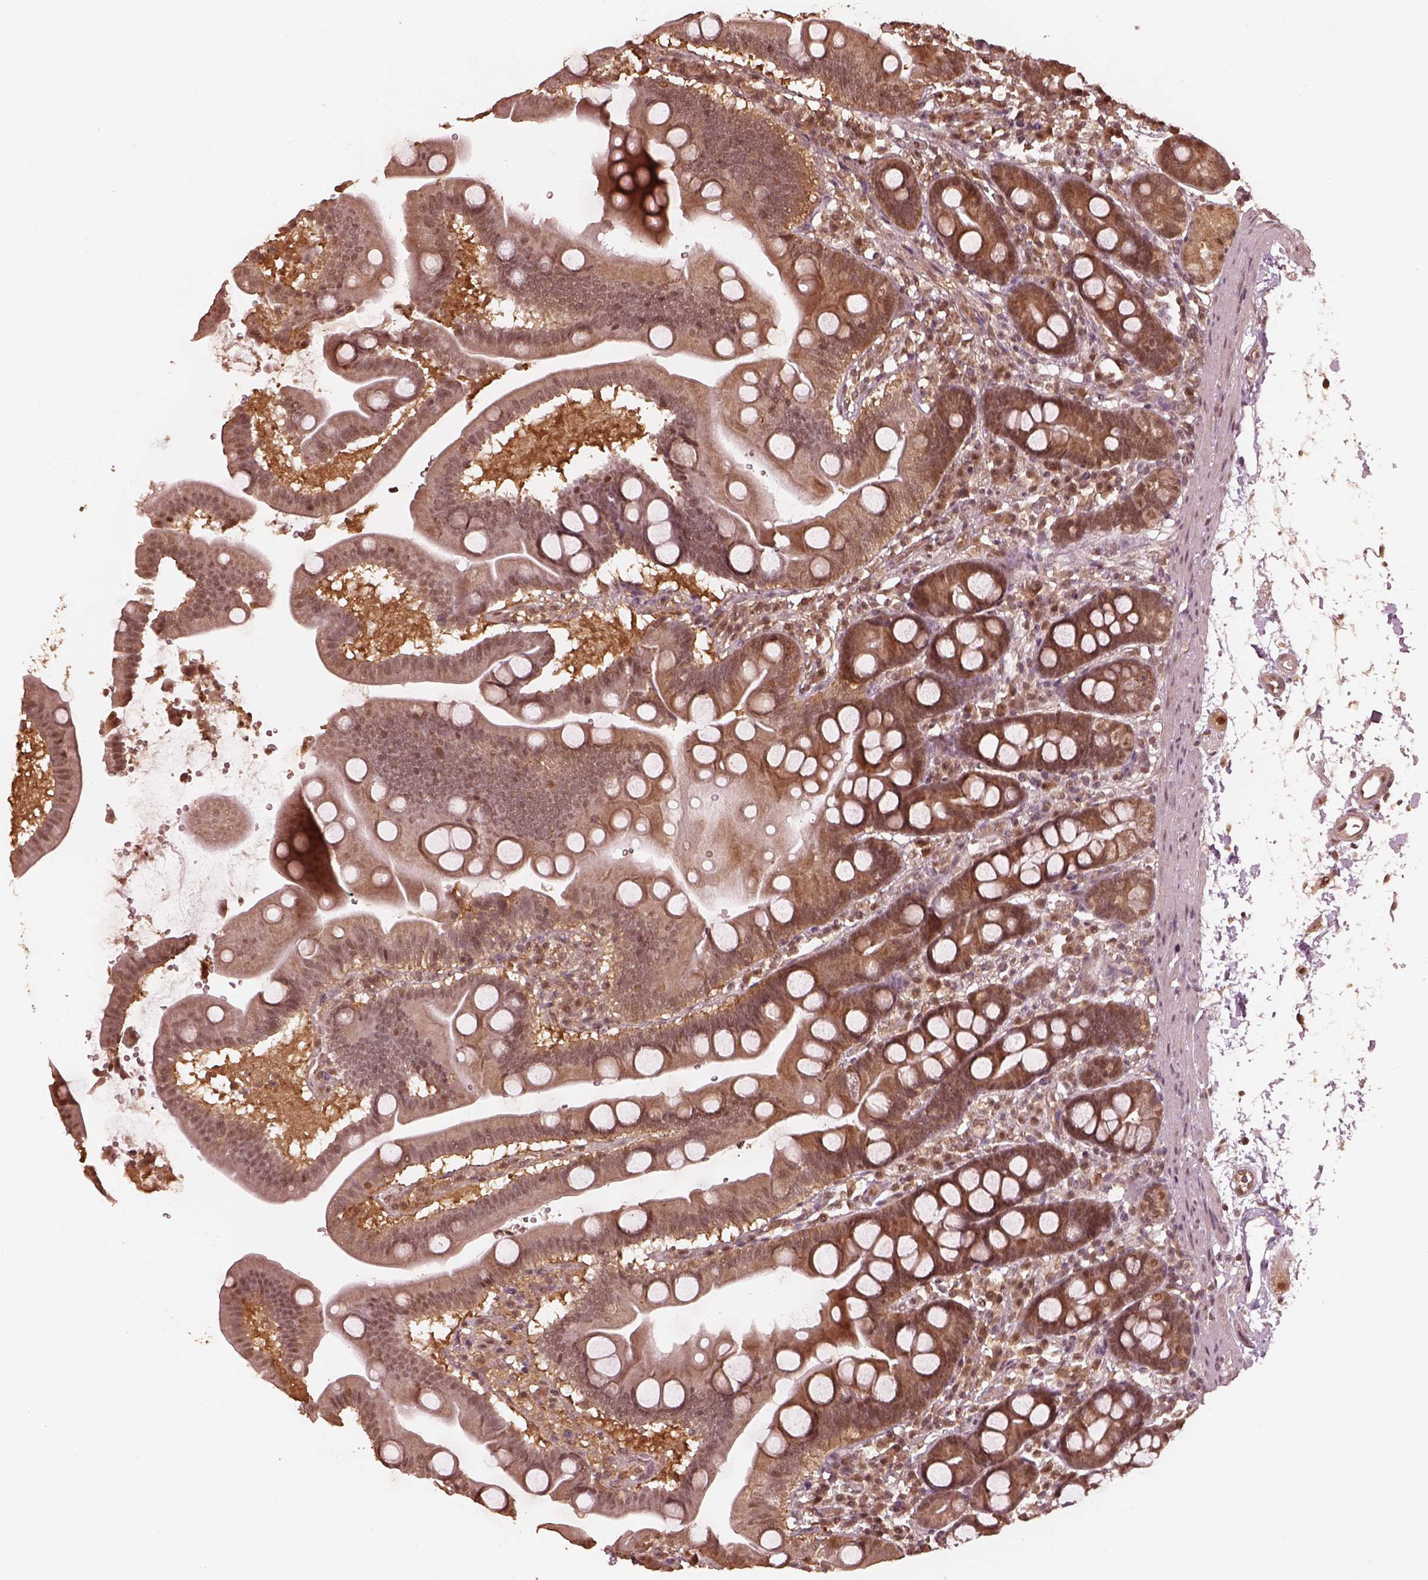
{"staining": {"intensity": "weak", "quantity": ">75%", "location": "cytoplasmic/membranous"}, "tissue": "duodenum", "cell_type": "Glandular cells", "image_type": "normal", "snomed": [{"axis": "morphology", "description": "Normal tissue, NOS"}, {"axis": "topography", "description": "Pancreas"}, {"axis": "topography", "description": "Duodenum"}], "caption": "The image exhibits staining of normal duodenum, revealing weak cytoplasmic/membranous protein staining (brown color) within glandular cells.", "gene": "PSMC5", "patient": {"sex": "male", "age": 59}}